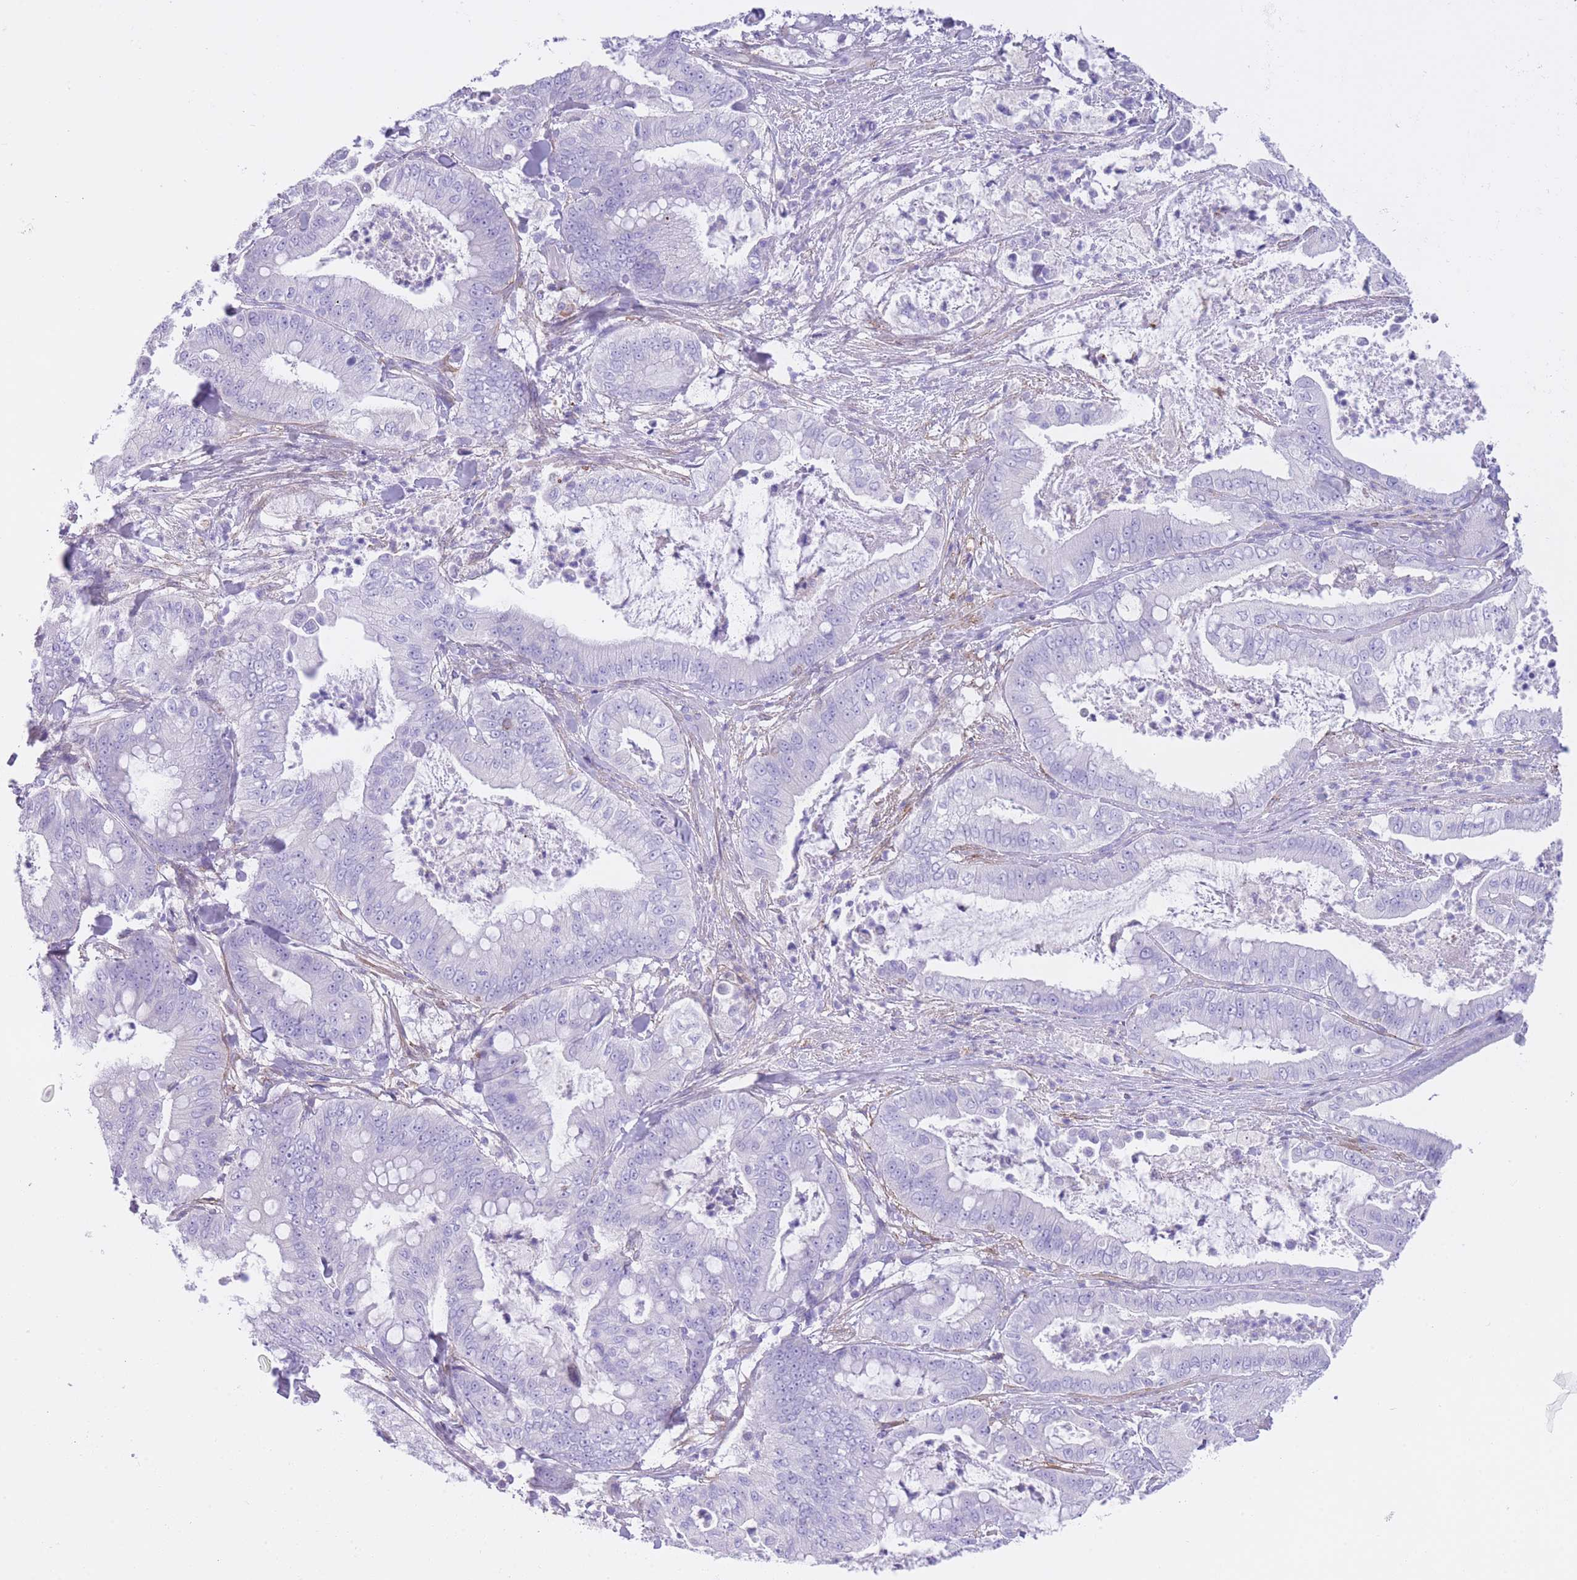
{"staining": {"intensity": "negative", "quantity": "none", "location": "none"}, "tissue": "pancreatic cancer", "cell_type": "Tumor cells", "image_type": "cancer", "snomed": [{"axis": "morphology", "description": "Adenocarcinoma, NOS"}, {"axis": "topography", "description": "Pancreas"}], "caption": "Immunohistochemistry histopathology image of pancreatic adenocarcinoma stained for a protein (brown), which displays no expression in tumor cells. (Brightfield microscopy of DAB immunohistochemistry (IHC) at high magnification).", "gene": "LDB3", "patient": {"sex": "male", "age": 71}}